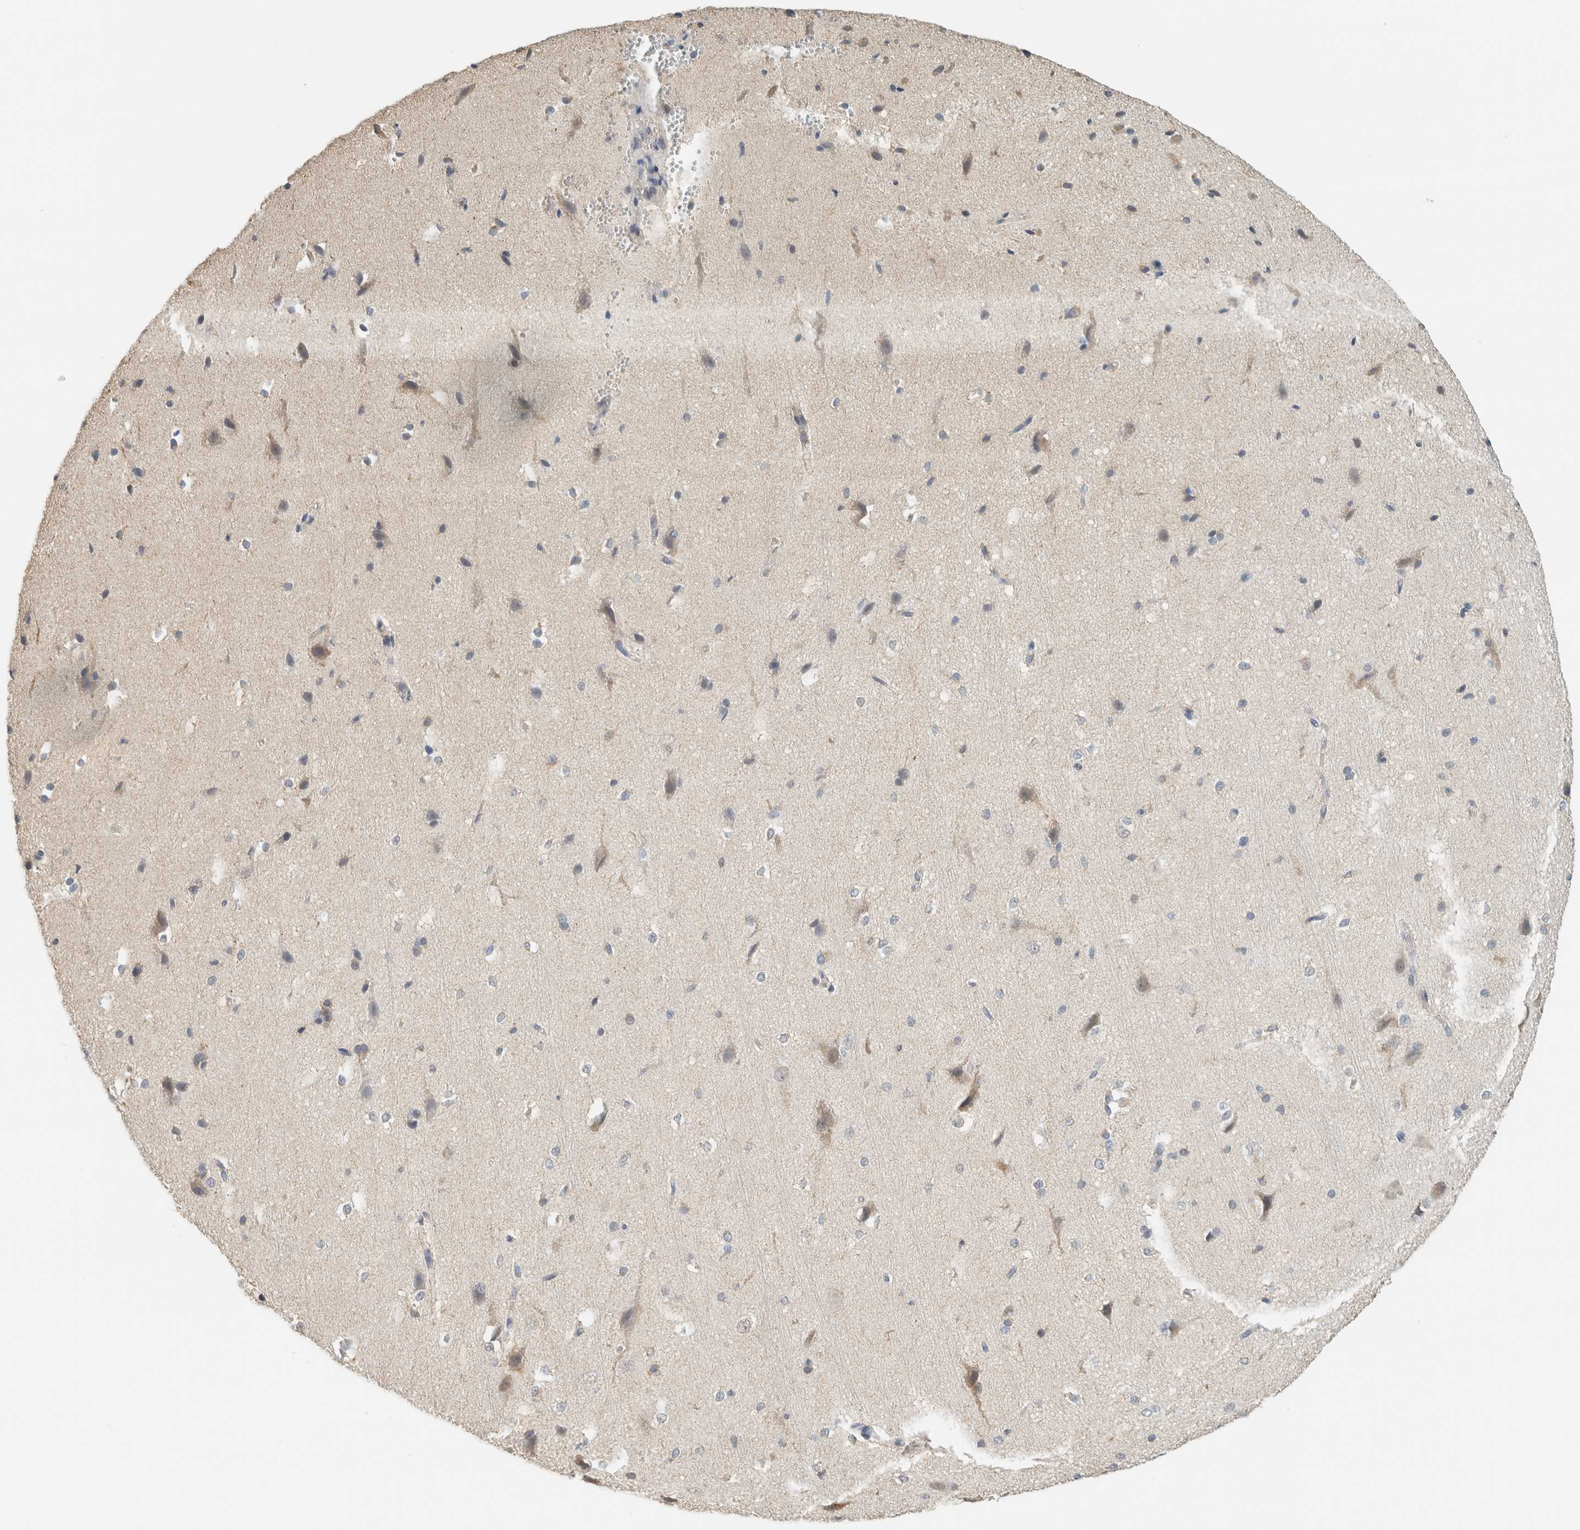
{"staining": {"intensity": "negative", "quantity": "none", "location": "none"}, "tissue": "cerebral cortex", "cell_type": "Endothelial cells", "image_type": "normal", "snomed": [{"axis": "morphology", "description": "Normal tissue, NOS"}, {"axis": "morphology", "description": "Developmental malformation"}, {"axis": "topography", "description": "Cerebral cortex"}], "caption": "IHC histopathology image of unremarkable cerebral cortex: cerebral cortex stained with DAB (3,3'-diaminobenzidine) shows no significant protein expression in endothelial cells.", "gene": "CAPG", "patient": {"sex": "female", "age": 30}}